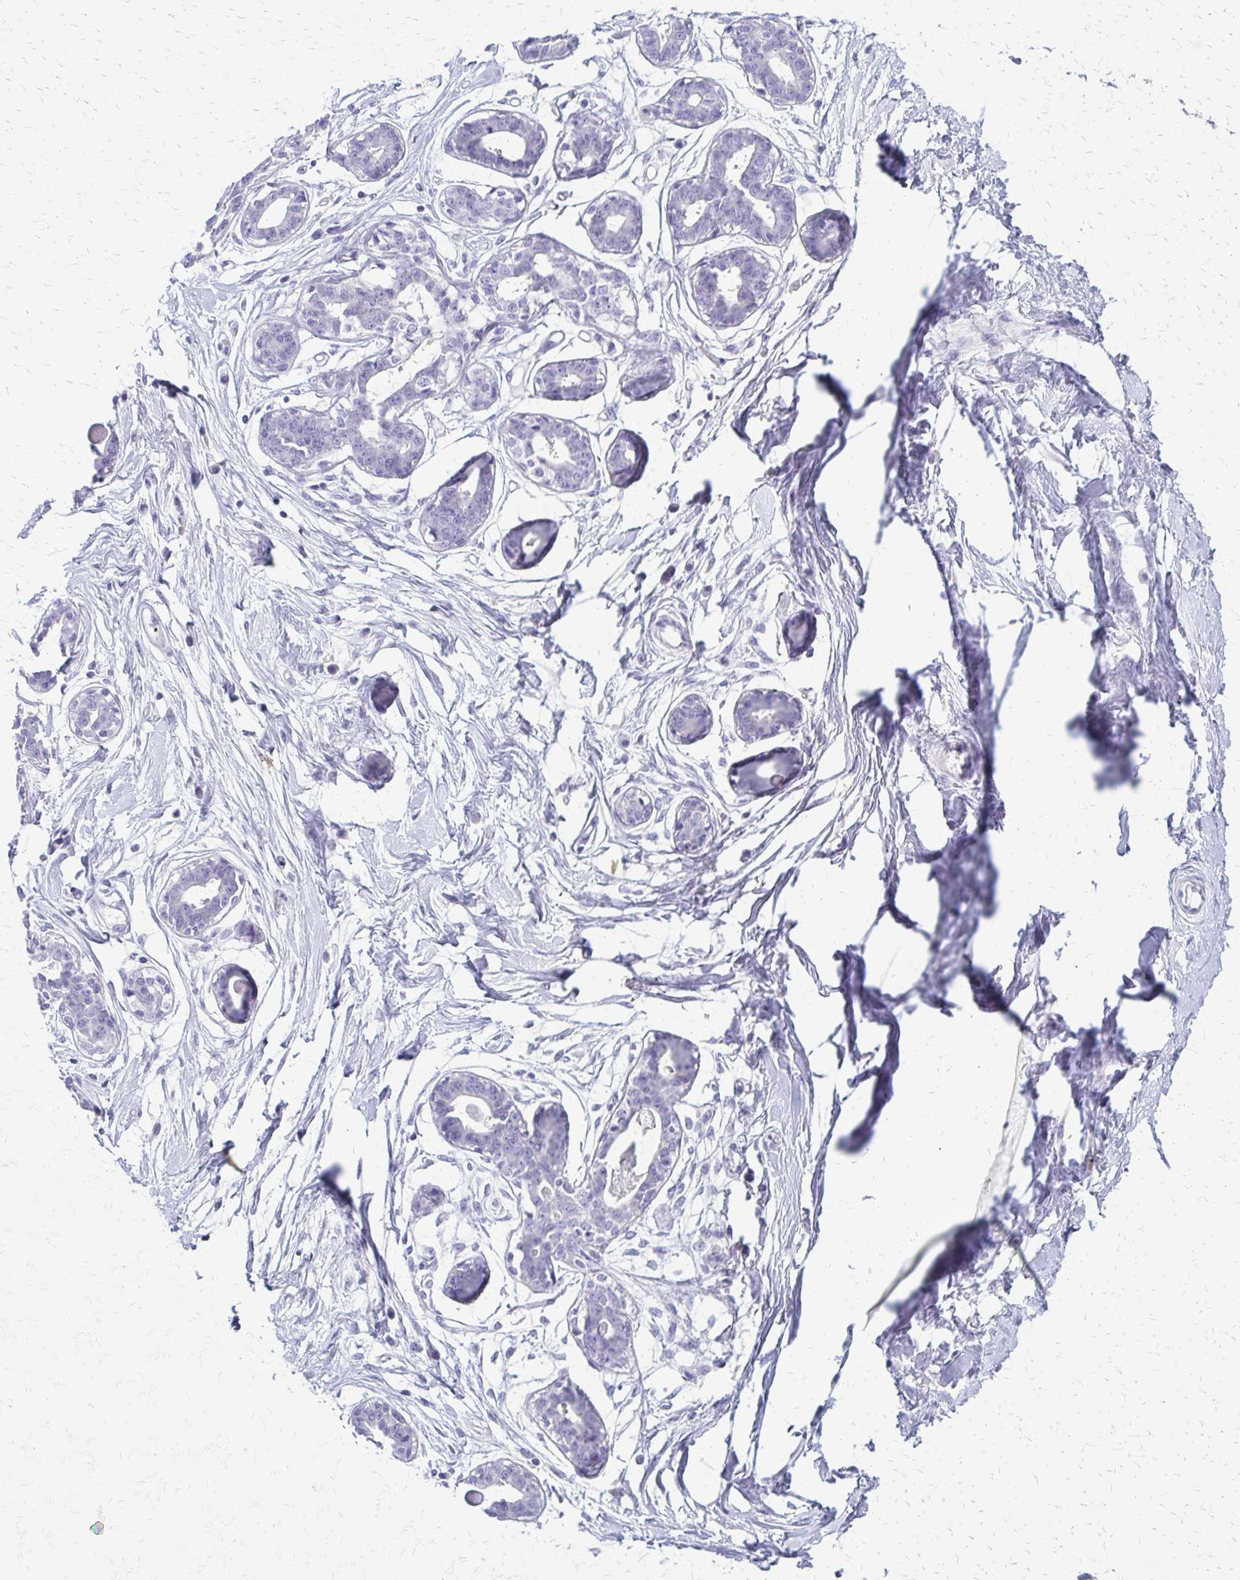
{"staining": {"intensity": "negative", "quantity": "none", "location": "none"}, "tissue": "breast", "cell_type": "Adipocytes", "image_type": "normal", "snomed": [{"axis": "morphology", "description": "Normal tissue, NOS"}, {"axis": "topography", "description": "Breast"}], "caption": "Micrograph shows no protein positivity in adipocytes of normal breast.", "gene": "ZSCAN5B", "patient": {"sex": "female", "age": 45}}